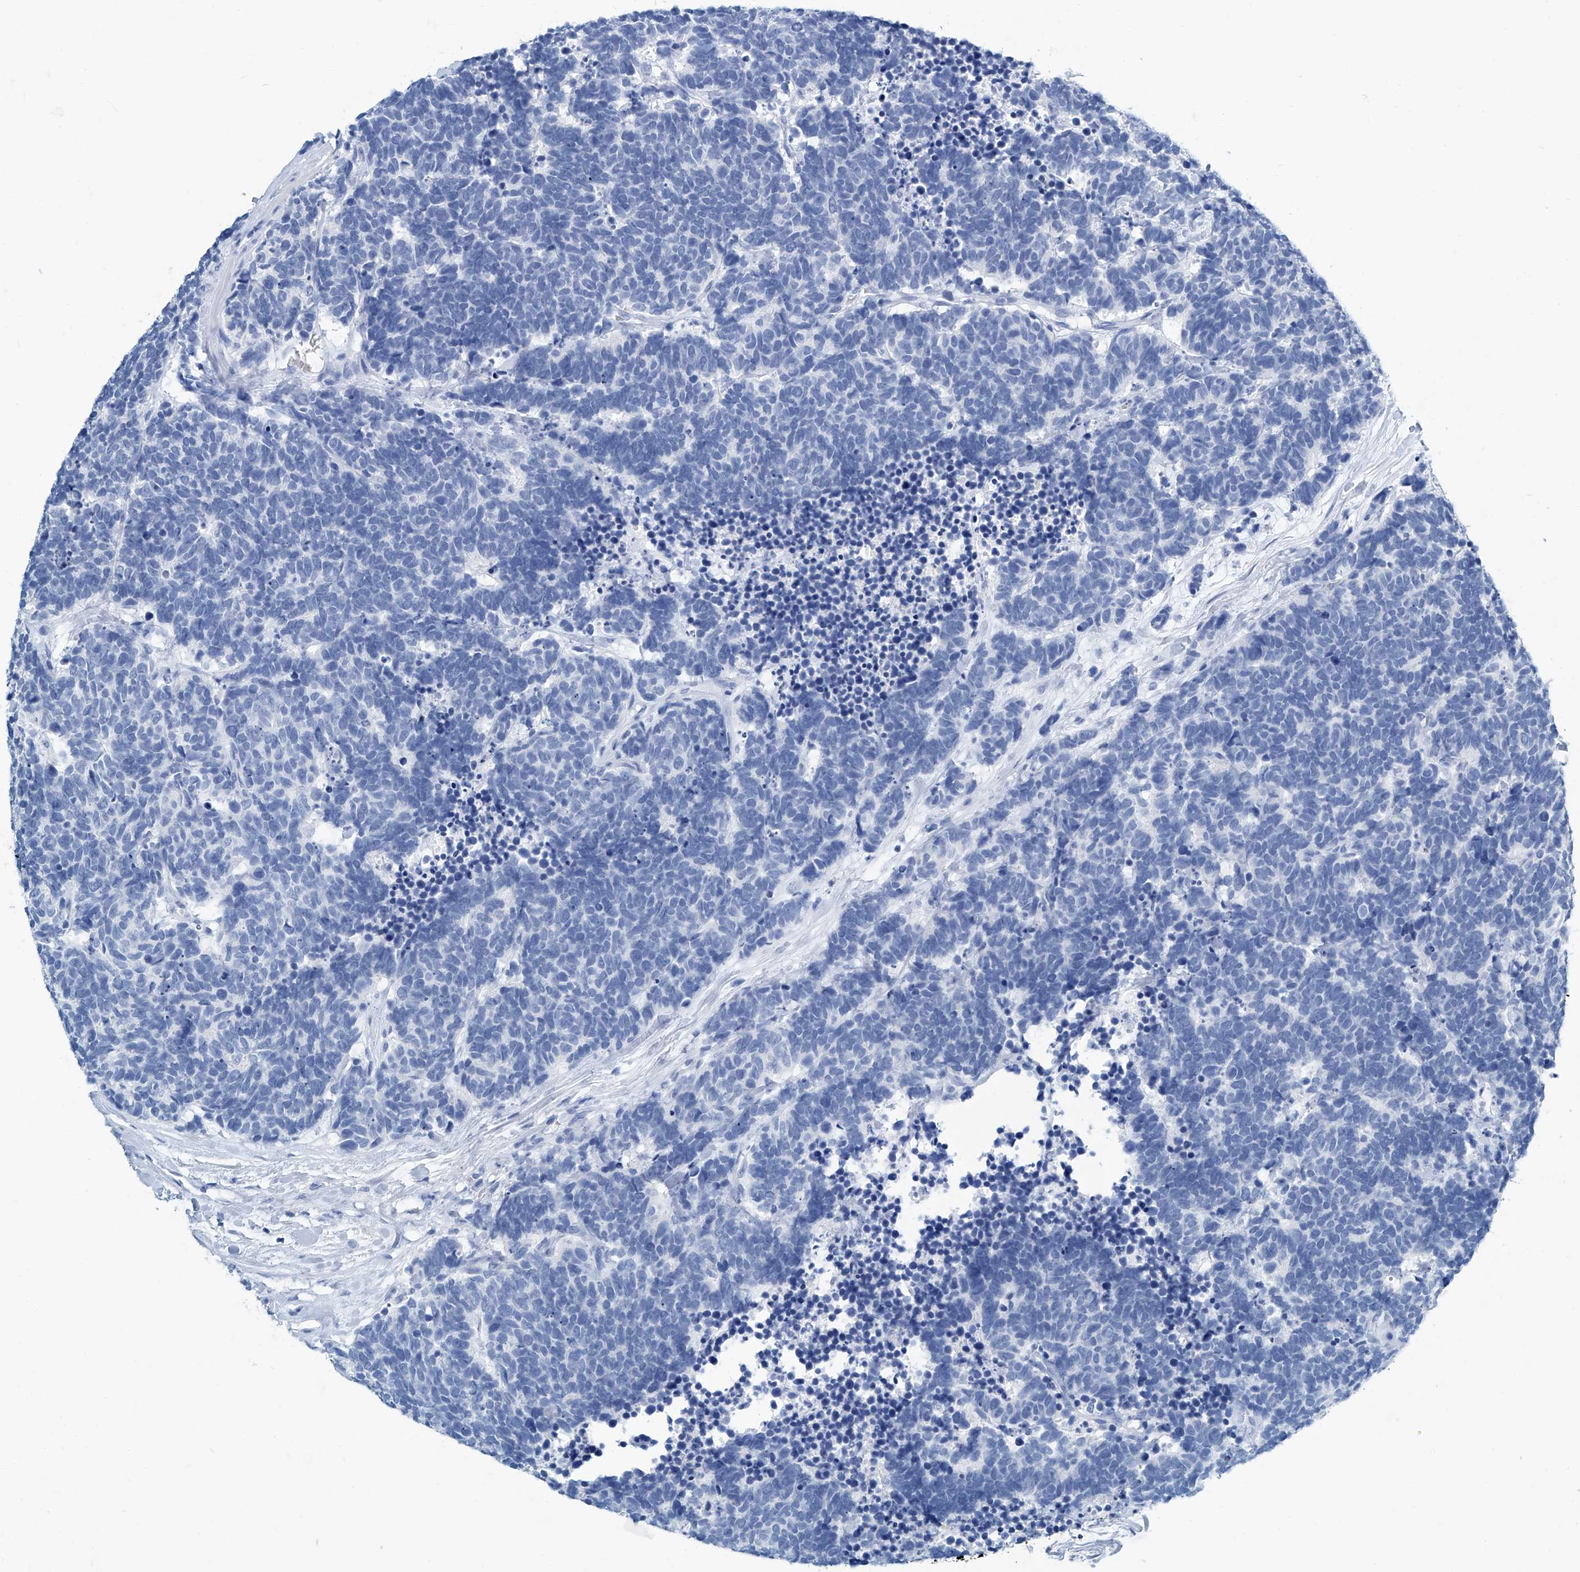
{"staining": {"intensity": "negative", "quantity": "none", "location": "none"}, "tissue": "carcinoid", "cell_type": "Tumor cells", "image_type": "cancer", "snomed": [{"axis": "morphology", "description": "Carcinoma, NOS"}, {"axis": "morphology", "description": "Carcinoid, malignant, NOS"}, {"axis": "topography", "description": "Urinary bladder"}], "caption": "DAB immunohistochemical staining of carcinoid demonstrates no significant expression in tumor cells.", "gene": "CYP2A7", "patient": {"sex": "male", "age": 57}}